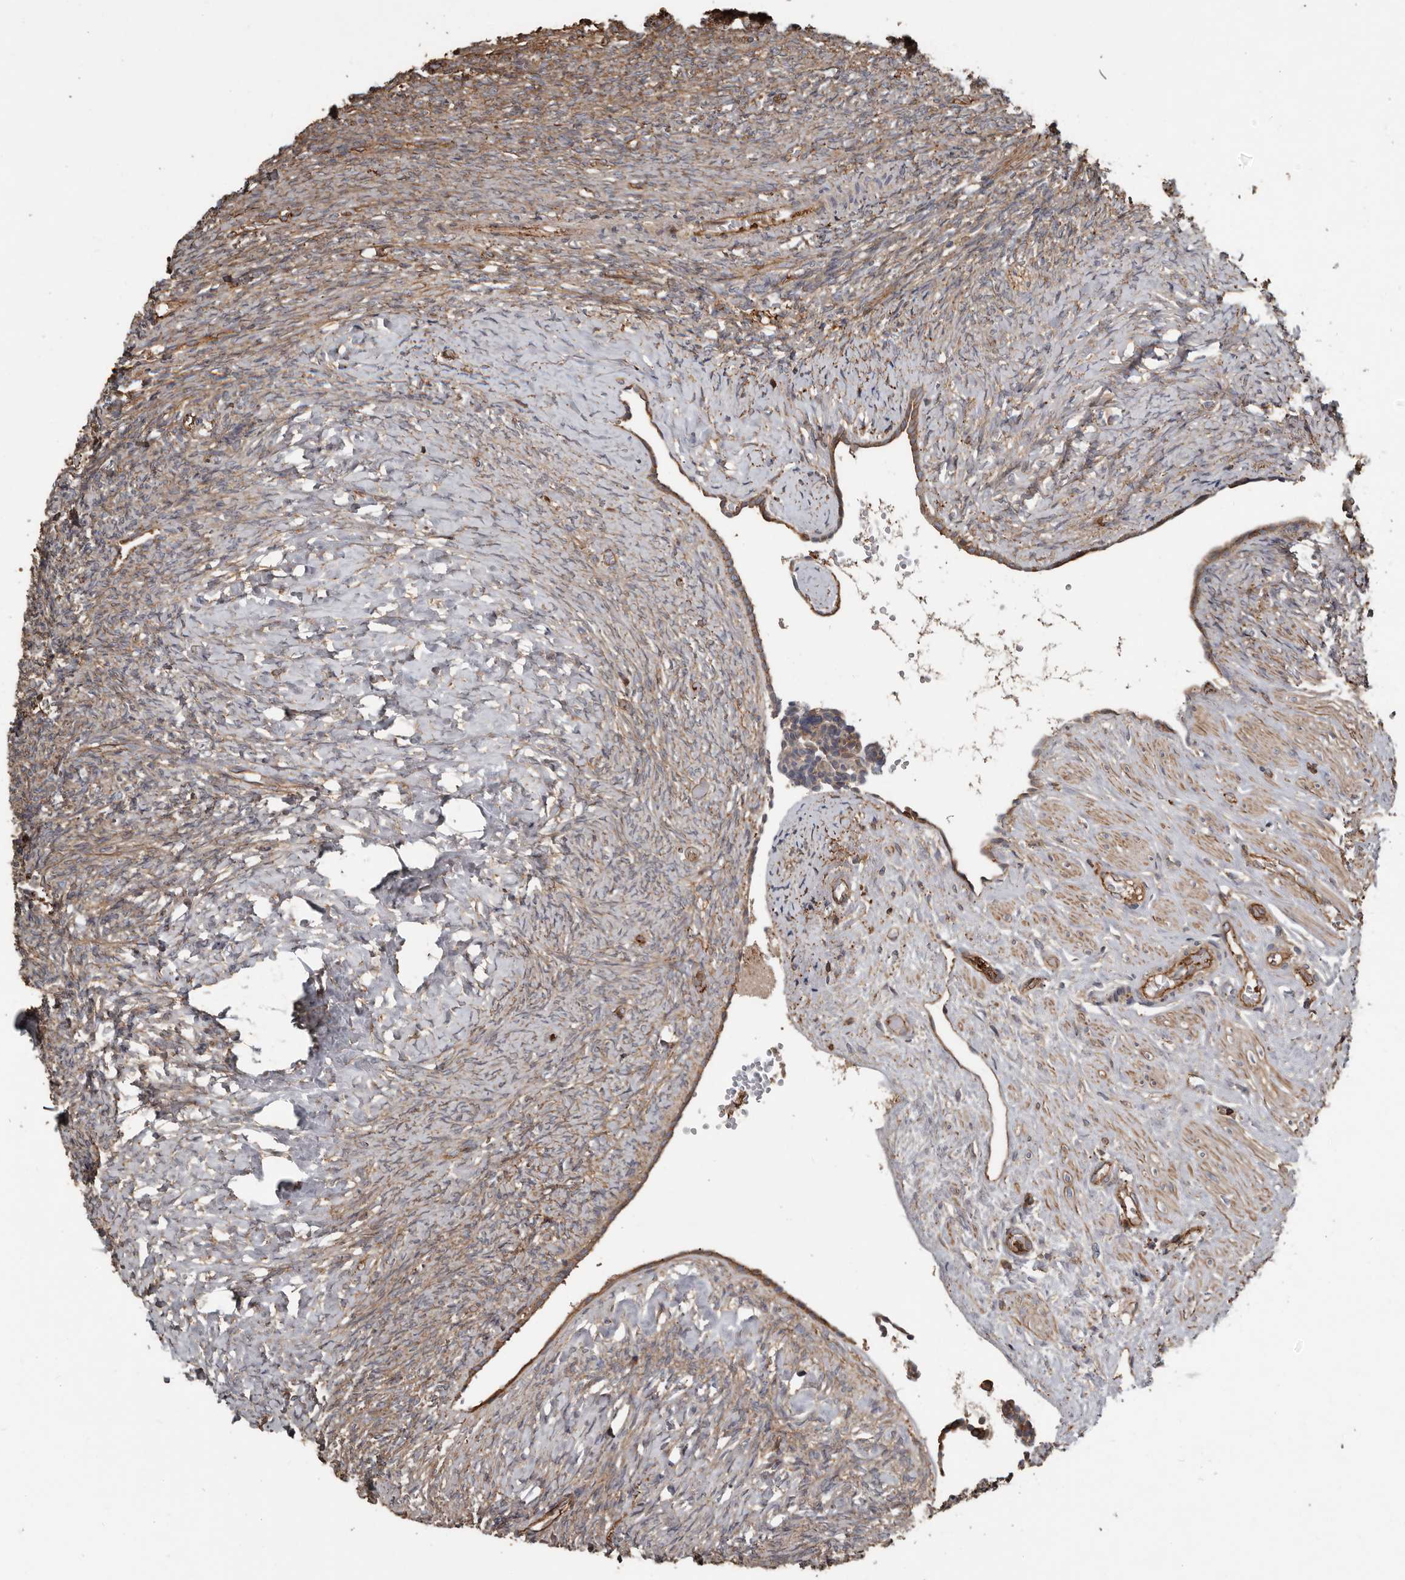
{"staining": {"intensity": "weak", "quantity": "25%-75%", "location": "cytoplasmic/membranous"}, "tissue": "ovary", "cell_type": "Ovarian stroma cells", "image_type": "normal", "snomed": [{"axis": "morphology", "description": "Normal tissue, NOS"}, {"axis": "topography", "description": "Ovary"}], "caption": "Ovary stained with DAB IHC demonstrates low levels of weak cytoplasmic/membranous expression in approximately 25%-75% of ovarian stroma cells. The staining was performed using DAB to visualize the protein expression in brown, while the nuclei were stained in blue with hematoxylin (Magnification: 20x).", "gene": "DENND6B", "patient": {"sex": "female", "age": 41}}